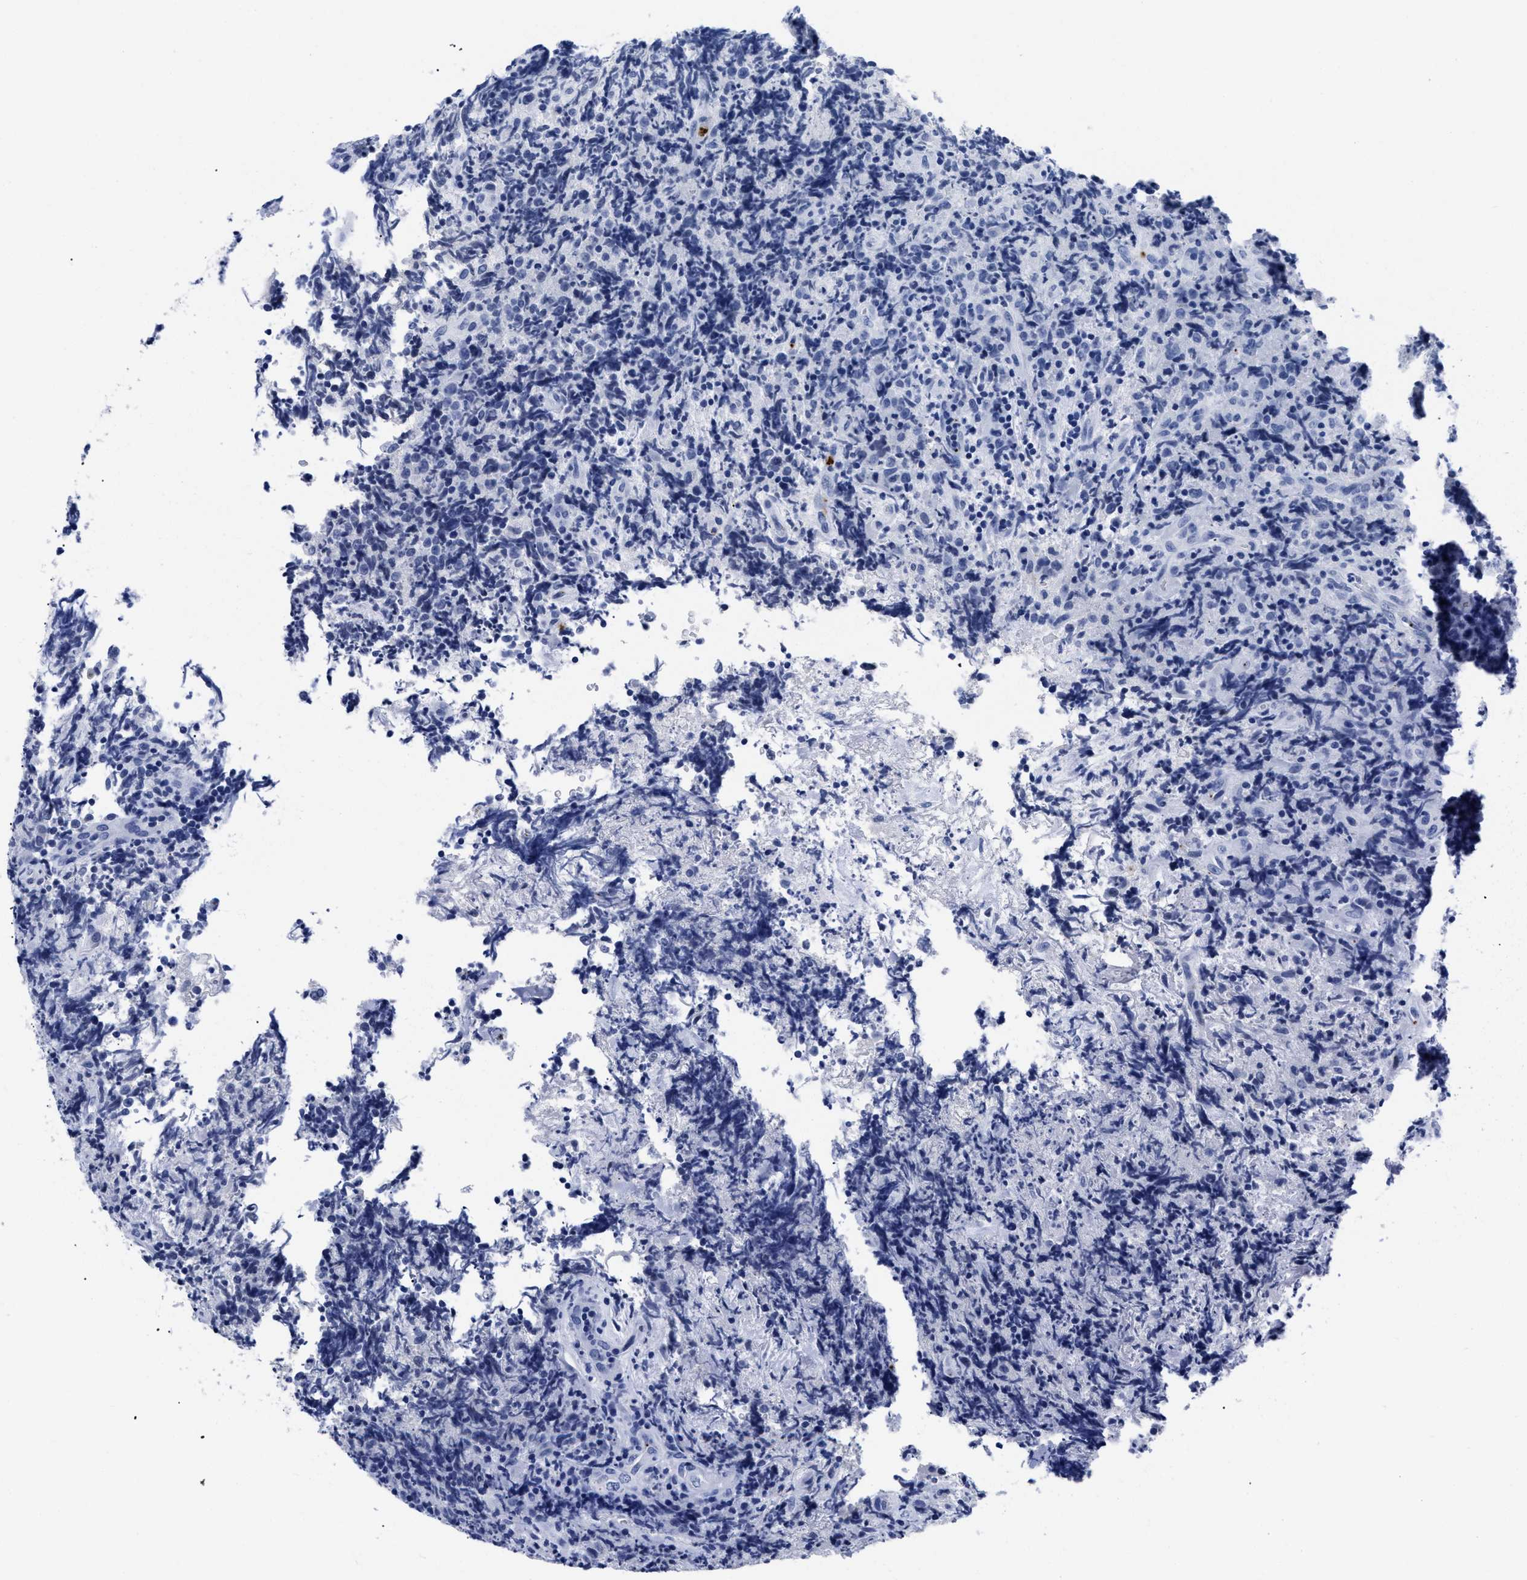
{"staining": {"intensity": "negative", "quantity": "none", "location": "none"}, "tissue": "lymphoma", "cell_type": "Tumor cells", "image_type": "cancer", "snomed": [{"axis": "morphology", "description": "Malignant lymphoma, non-Hodgkin's type, High grade"}, {"axis": "topography", "description": "Tonsil"}], "caption": "The micrograph reveals no significant expression in tumor cells of lymphoma.", "gene": "TREML1", "patient": {"sex": "female", "age": 36}}